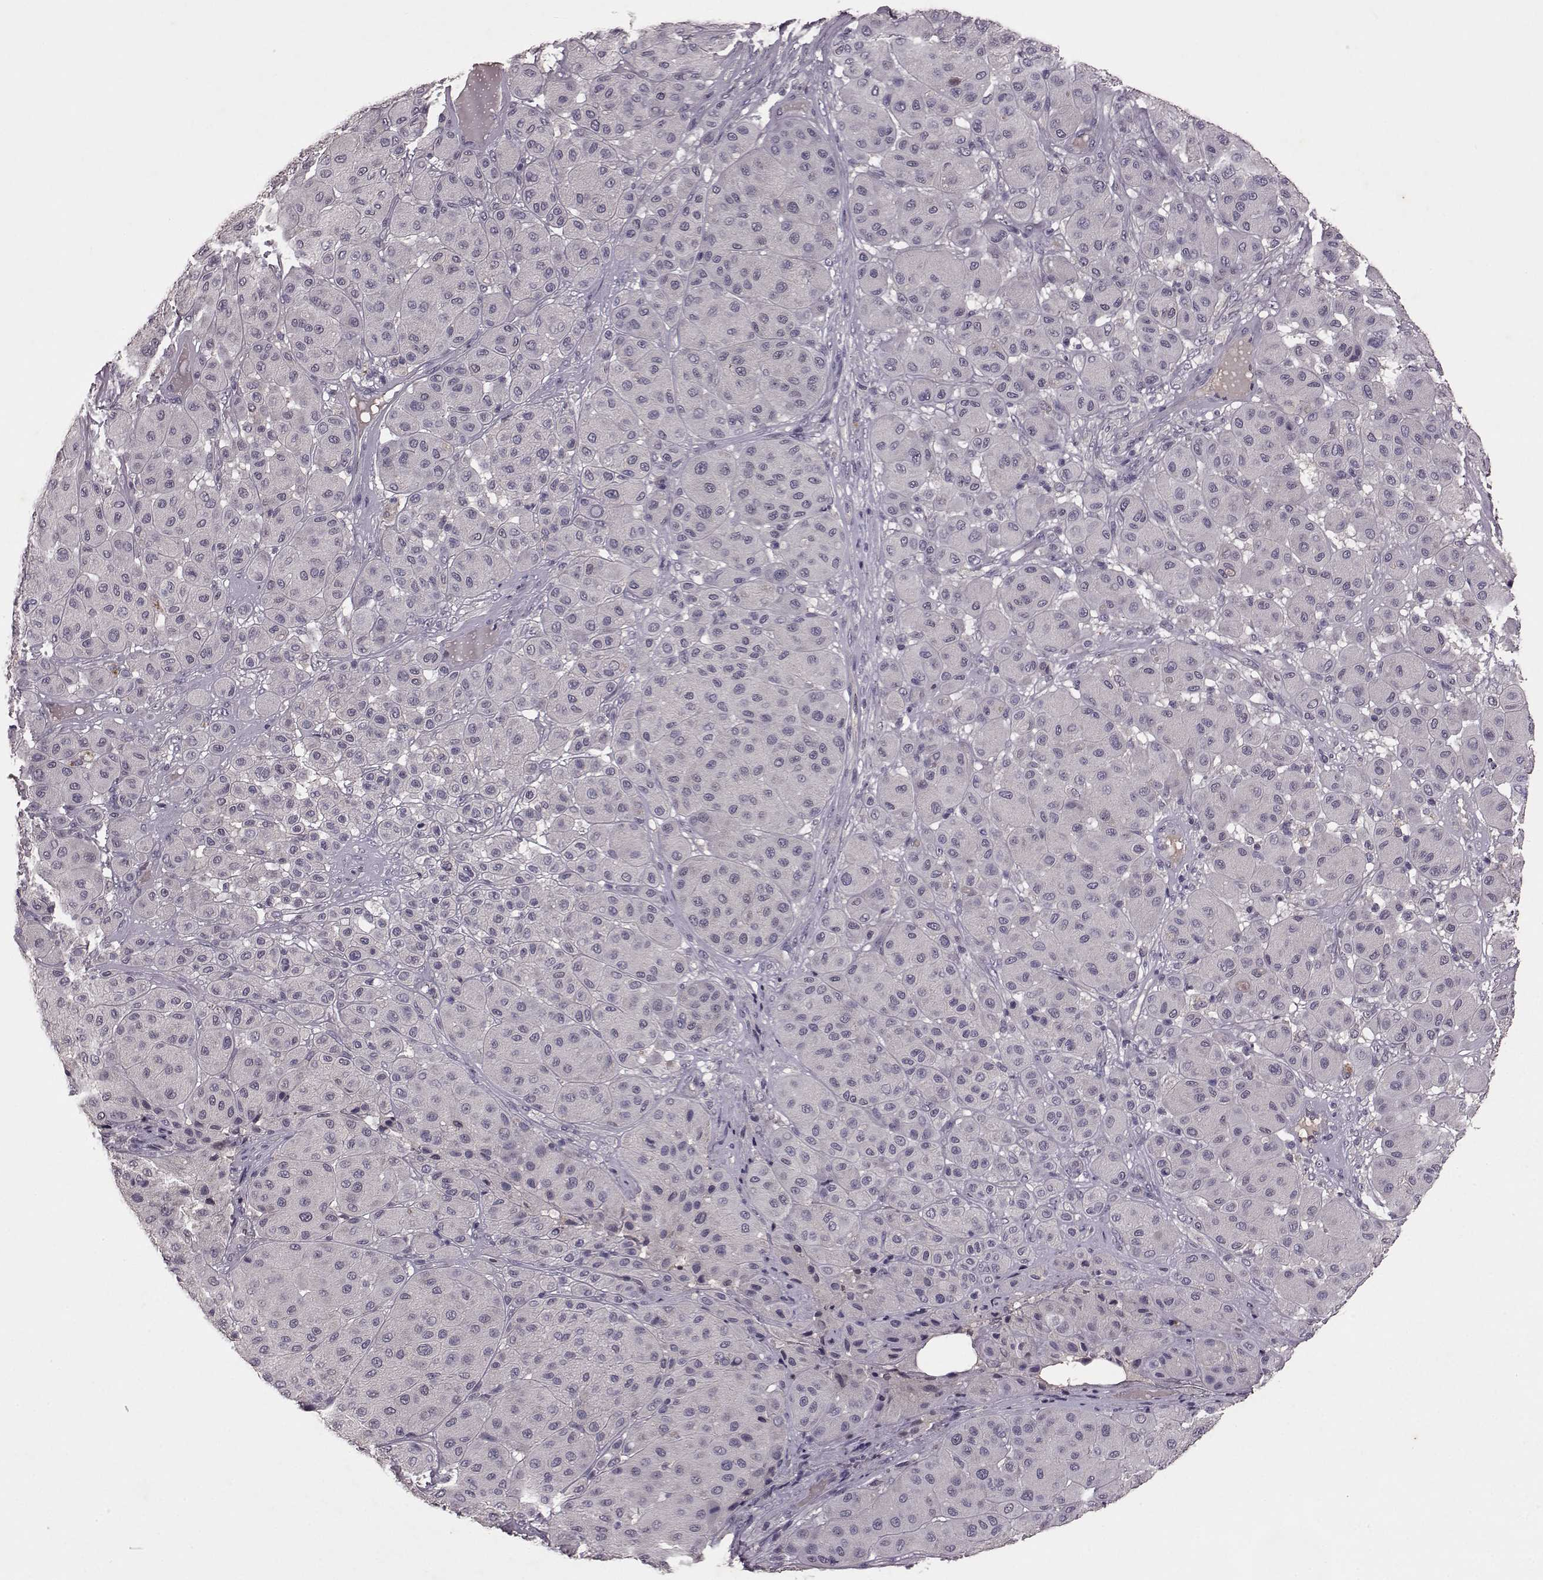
{"staining": {"intensity": "negative", "quantity": "none", "location": "none"}, "tissue": "melanoma", "cell_type": "Tumor cells", "image_type": "cancer", "snomed": [{"axis": "morphology", "description": "Malignant melanoma, Metastatic site"}, {"axis": "topography", "description": "Smooth muscle"}], "caption": "Tumor cells are negative for protein expression in human melanoma.", "gene": "FRRS1L", "patient": {"sex": "male", "age": 41}}